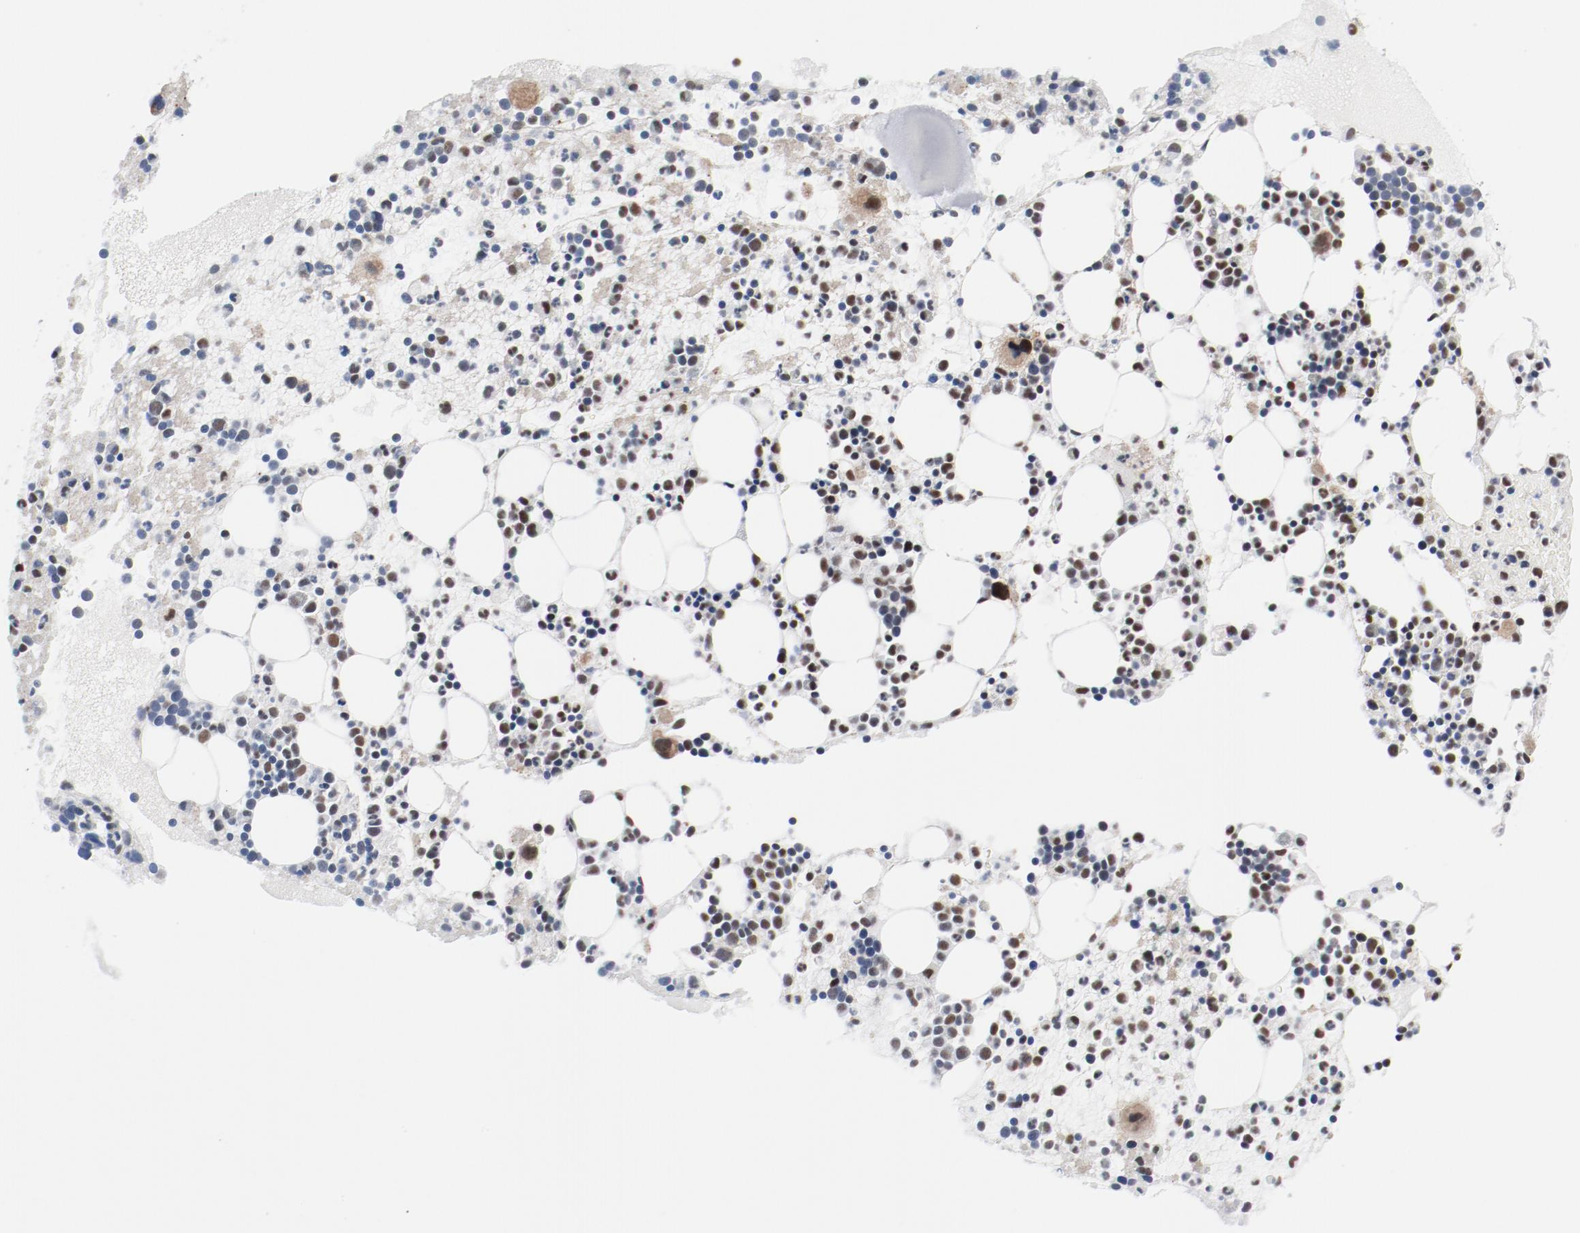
{"staining": {"intensity": "moderate", "quantity": "25%-75%", "location": "cytoplasmic/membranous,nuclear"}, "tissue": "bone marrow", "cell_type": "Hematopoietic cells", "image_type": "normal", "snomed": [{"axis": "morphology", "description": "Normal tissue, NOS"}, {"axis": "topography", "description": "Bone marrow"}], "caption": "Moderate cytoplasmic/membranous,nuclear expression for a protein is seen in approximately 25%-75% of hematopoietic cells of unremarkable bone marrow using IHC.", "gene": "BUB3", "patient": {"sex": "male", "age": 15}}